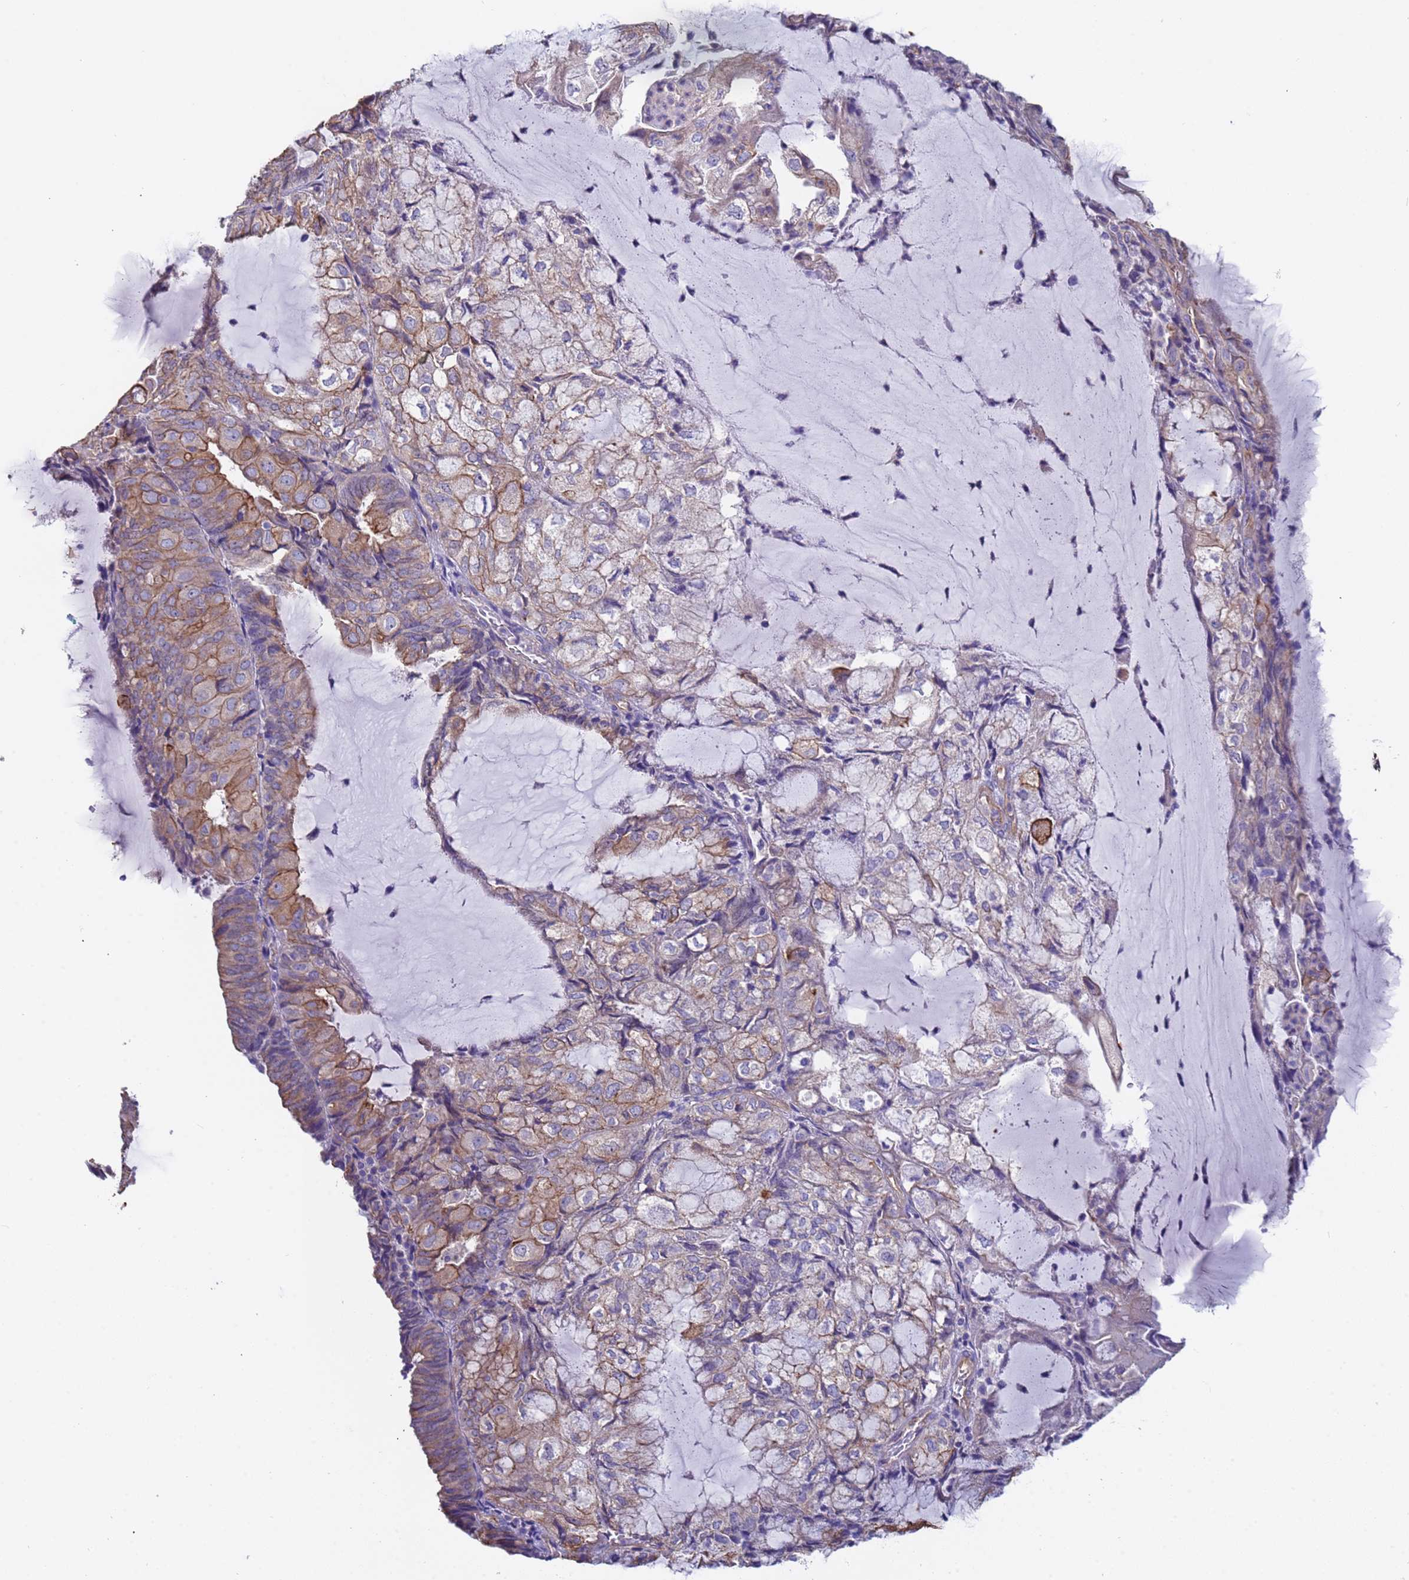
{"staining": {"intensity": "moderate", "quantity": "<25%", "location": "cytoplasmic/membranous"}, "tissue": "endometrial cancer", "cell_type": "Tumor cells", "image_type": "cancer", "snomed": [{"axis": "morphology", "description": "Adenocarcinoma, NOS"}, {"axis": "topography", "description": "Endometrium"}], "caption": "Tumor cells reveal low levels of moderate cytoplasmic/membranous expression in approximately <25% of cells in human adenocarcinoma (endometrial).", "gene": "ZNF248", "patient": {"sex": "female", "age": 81}}